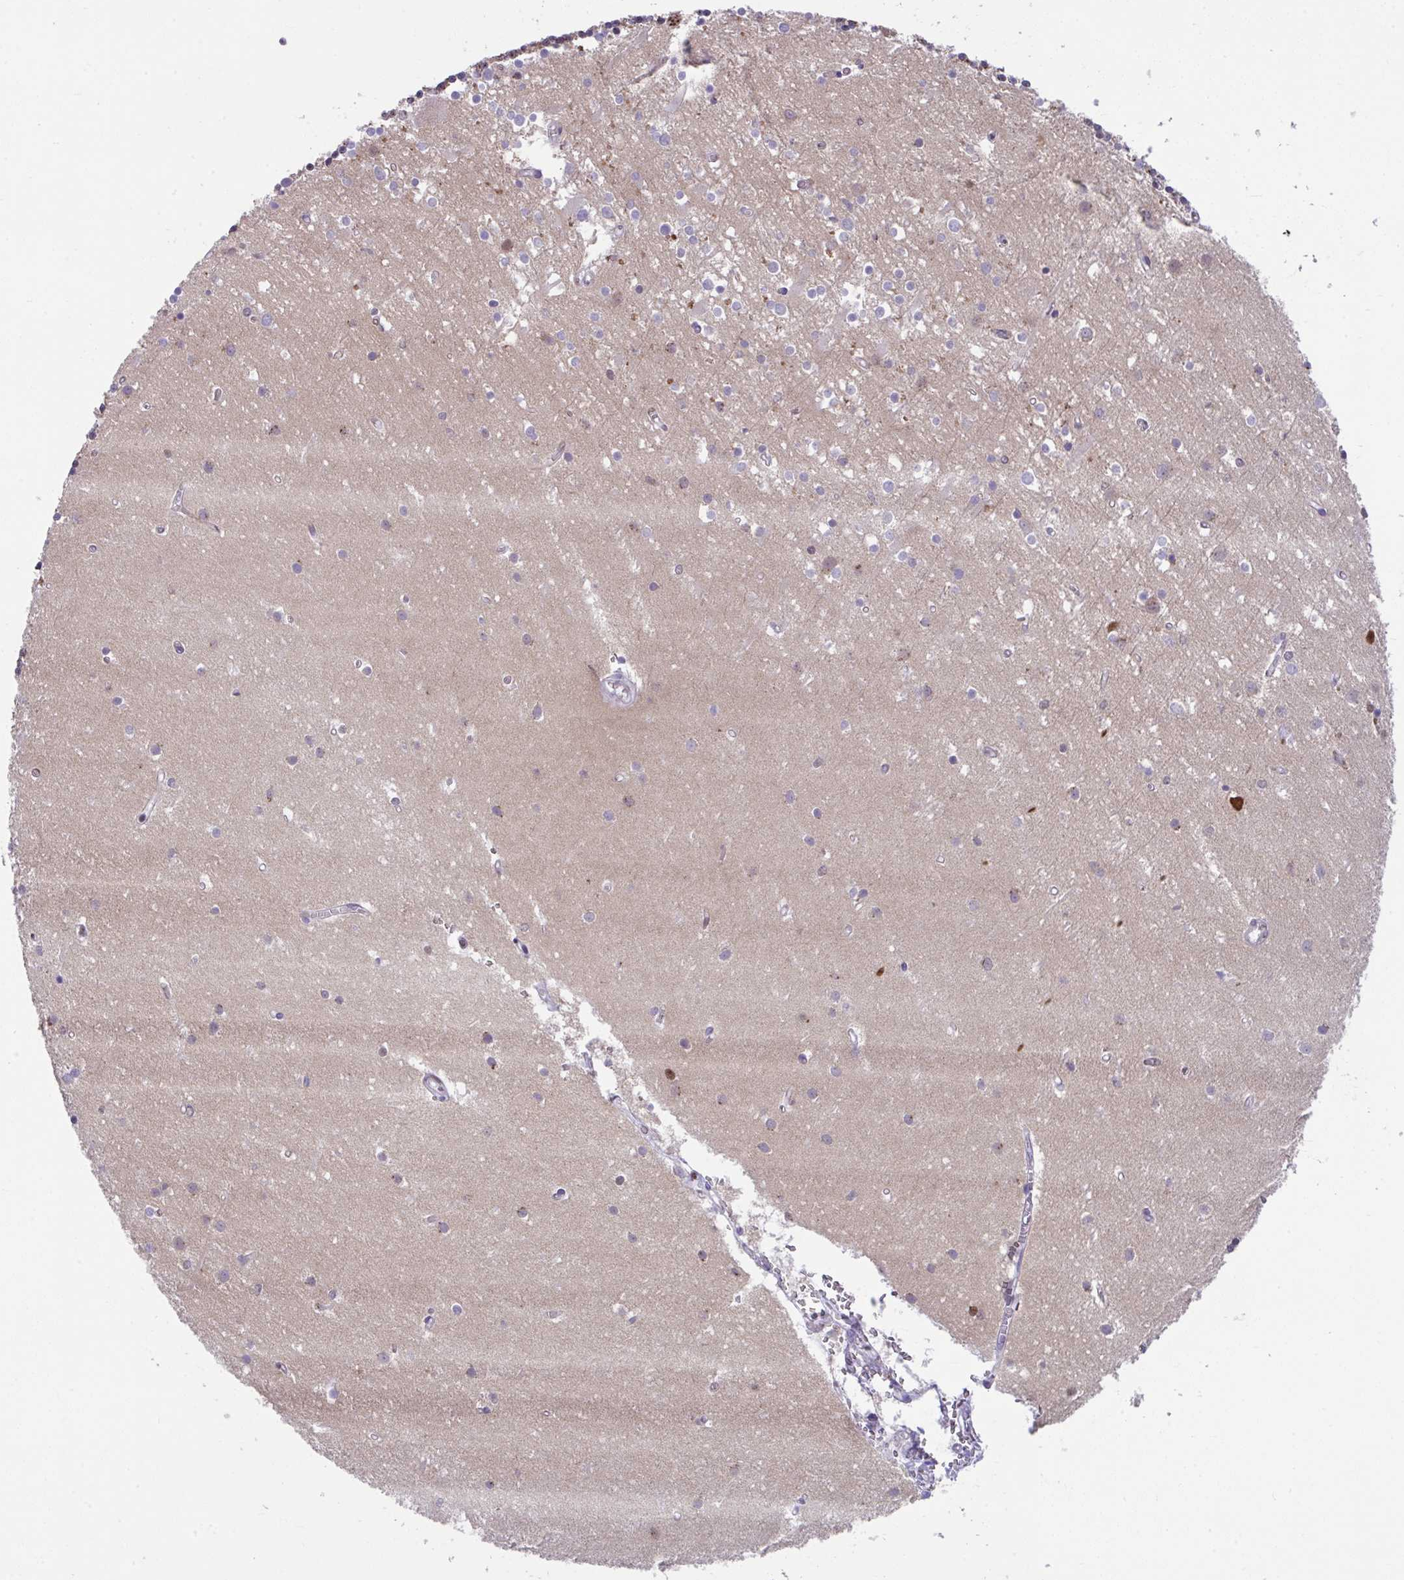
{"staining": {"intensity": "strong", "quantity": ">75%", "location": "cytoplasmic/membranous"}, "tissue": "cerebellum", "cell_type": "Cells in granular layer", "image_type": "normal", "snomed": [{"axis": "morphology", "description": "Normal tissue, NOS"}, {"axis": "topography", "description": "Cerebellum"}], "caption": "An IHC image of normal tissue is shown. Protein staining in brown shows strong cytoplasmic/membranous positivity in cerebellum within cells in granular layer. Using DAB (3,3'-diaminobenzidine) (brown) and hematoxylin (blue) stains, captured at high magnification using brightfield microscopy.", "gene": "SLC35C2", "patient": {"sex": "male", "age": 54}}